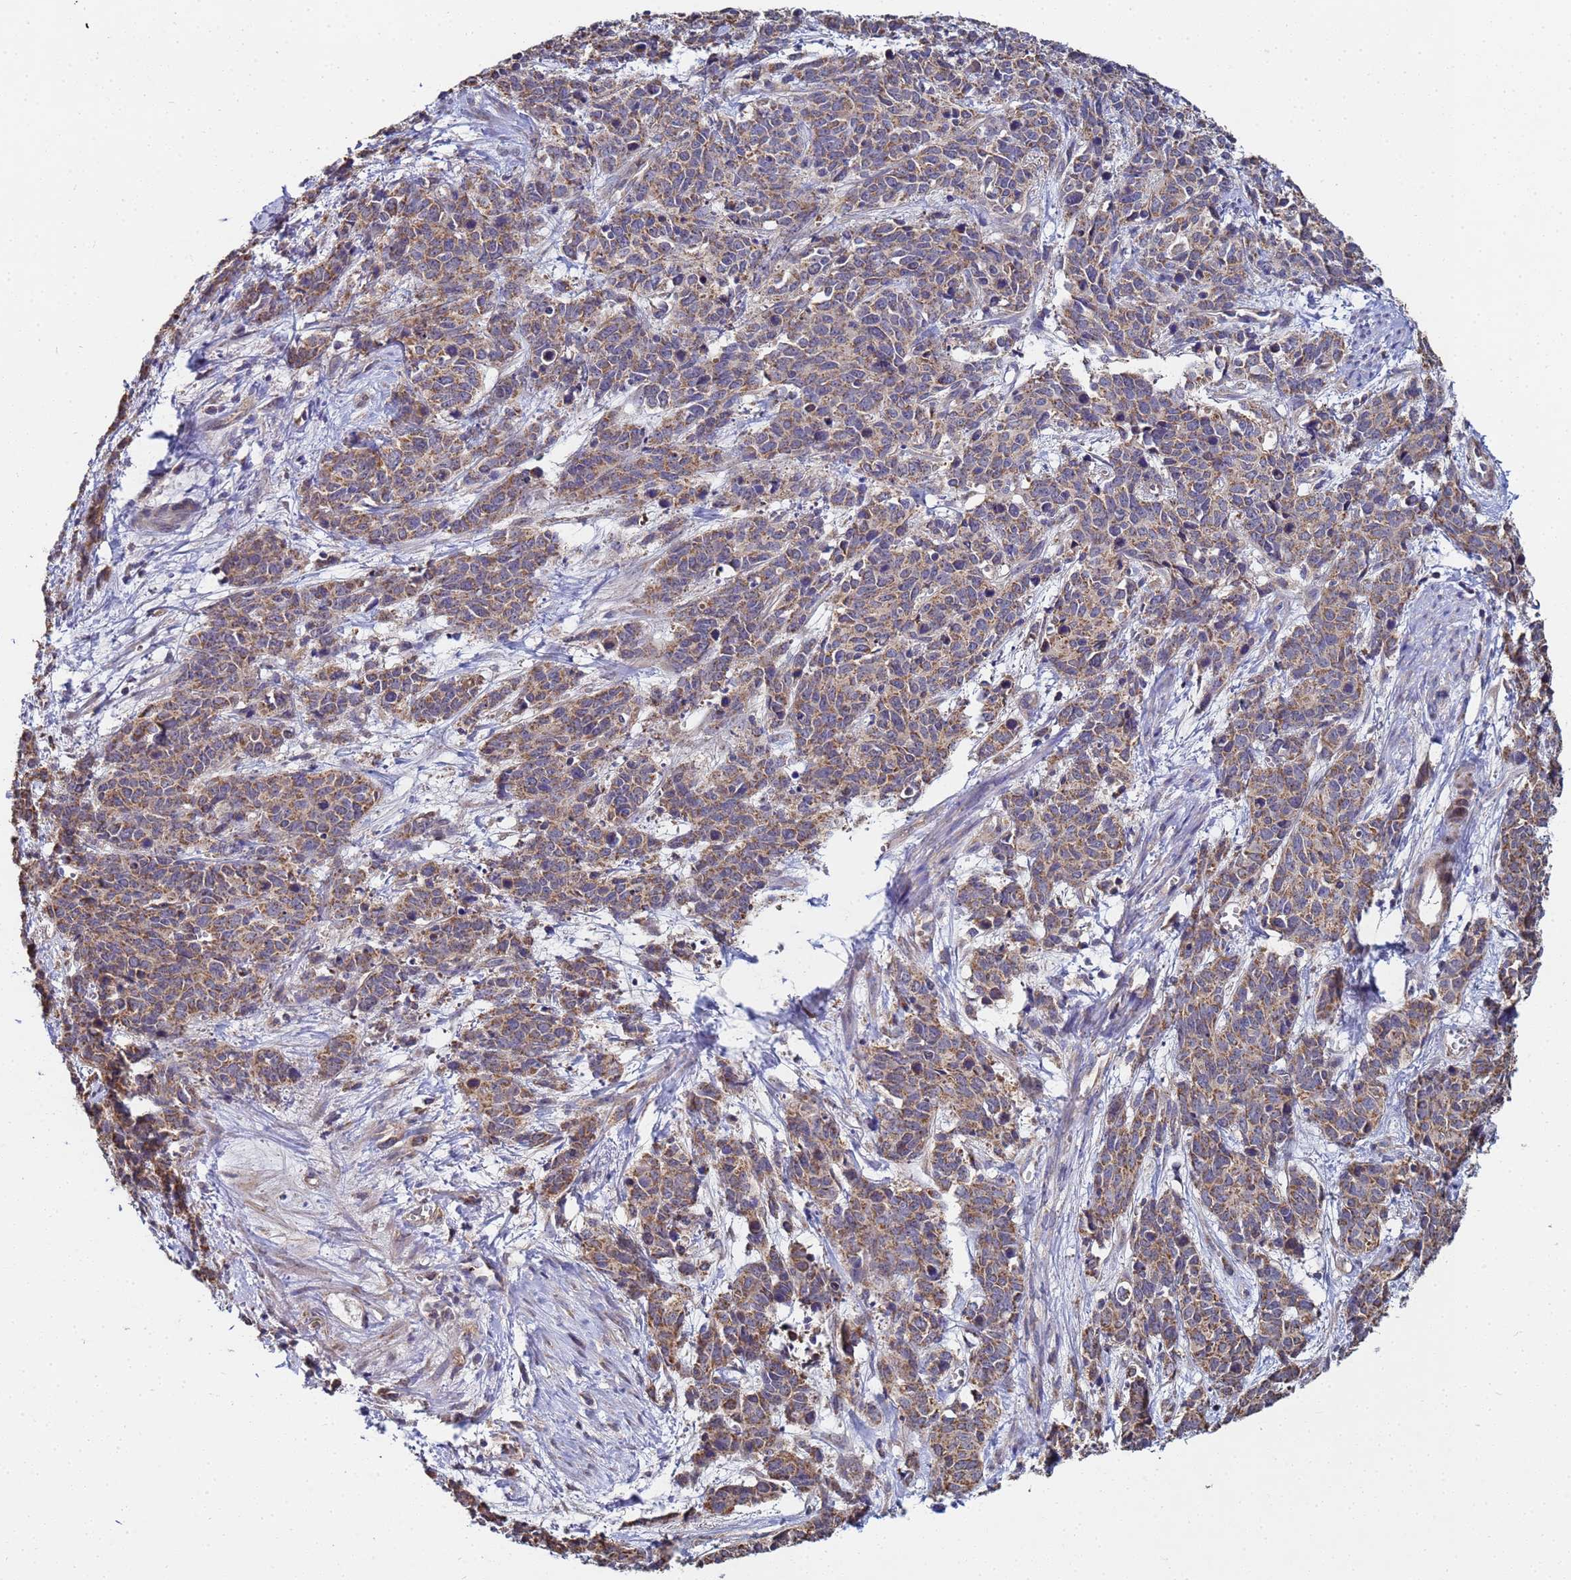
{"staining": {"intensity": "moderate", "quantity": ">75%", "location": "cytoplasmic/membranous"}, "tissue": "cervical cancer", "cell_type": "Tumor cells", "image_type": "cancer", "snomed": [{"axis": "morphology", "description": "Squamous cell carcinoma, NOS"}, {"axis": "topography", "description": "Cervix"}], "caption": "There is medium levels of moderate cytoplasmic/membranous staining in tumor cells of cervical cancer, as demonstrated by immunohistochemical staining (brown color).", "gene": "C5orf34", "patient": {"sex": "female", "age": 60}}